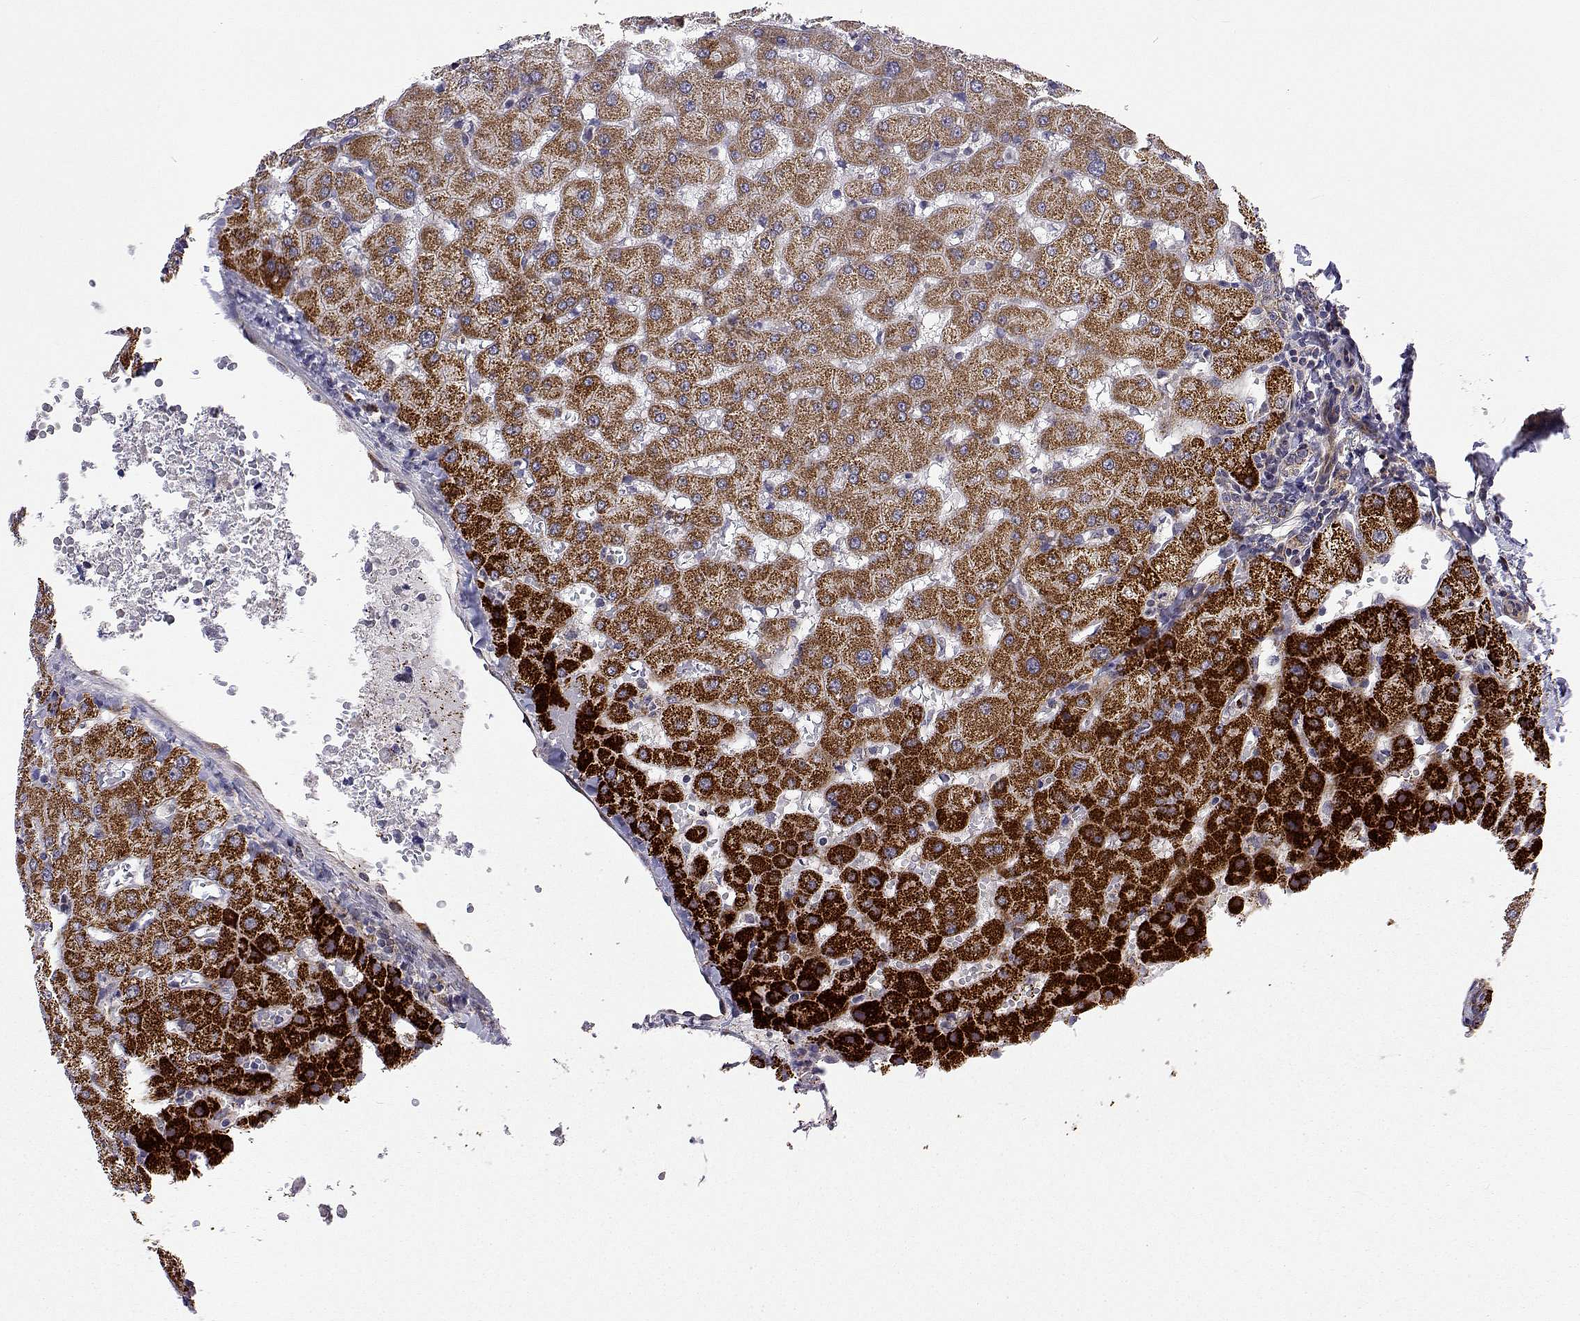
{"staining": {"intensity": "negative", "quantity": "none", "location": "none"}, "tissue": "liver", "cell_type": "Cholangiocytes", "image_type": "normal", "snomed": [{"axis": "morphology", "description": "Normal tissue, NOS"}, {"axis": "topography", "description": "Liver"}], "caption": "Photomicrograph shows no protein staining in cholangiocytes of benign liver. (Brightfield microscopy of DAB (3,3'-diaminobenzidine) immunohistochemistry at high magnification).", "gene": "DHTKD1", "patient": {"sex": "female", "age": 63}}